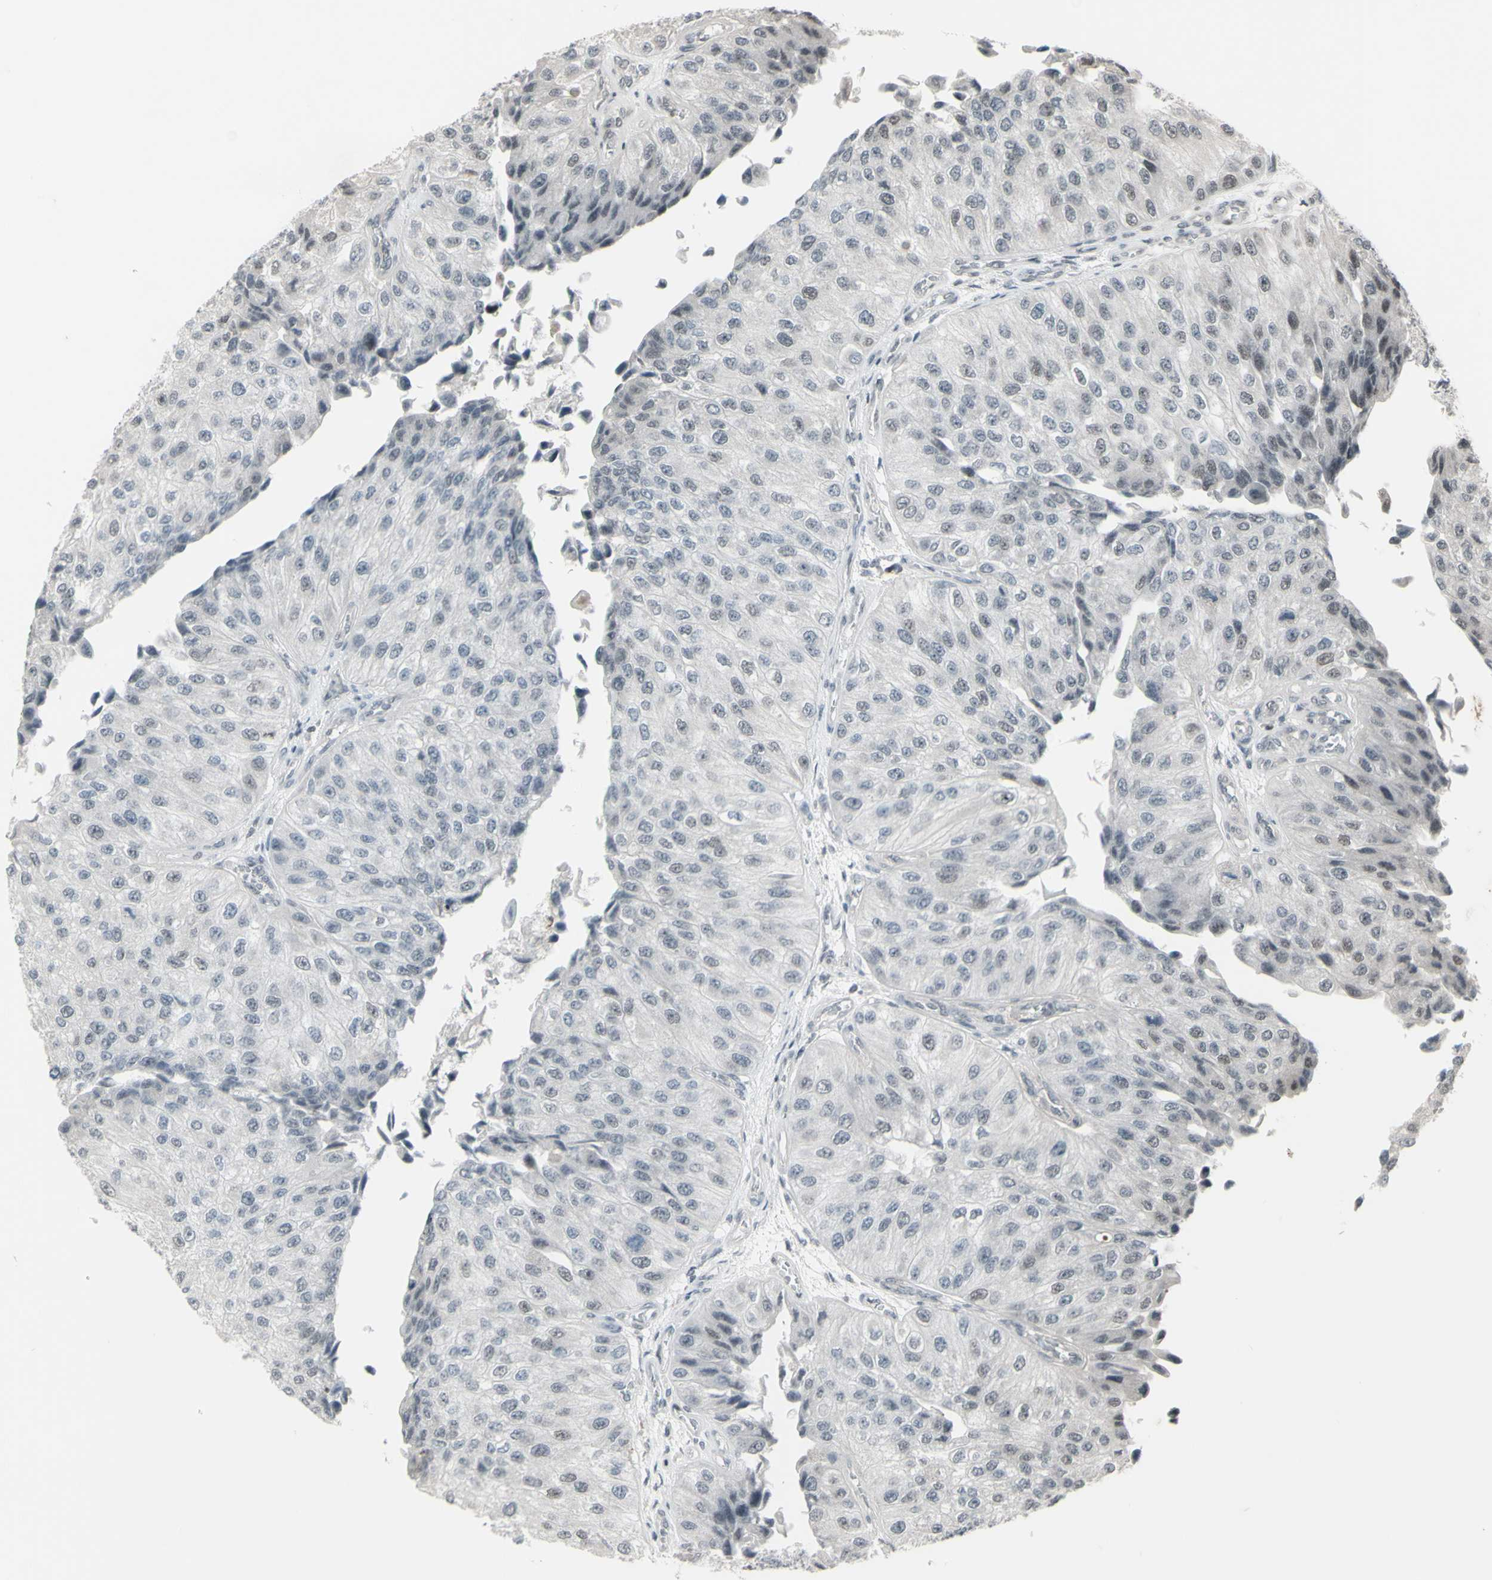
{"staining": {"intensity": "weak", "quantity": "<25%", "location": "nuclear"}, "tissue": "urothelial cancer", "cell_type": "Tumor cells", "image_type": "cancer", "snomed": [{"axis": "morphology", "description": "Urothelial carcinoma, High grade"}, {"axis": "topography", "description": "Kidney"}, {"axis": "topography", "description": "Urinary bladder"}], "caption": "Tumor cells show no significant protein positivity in urothelial carcinoma (high-grade). Brightfield microscopy of IHC stained with DAB (brown) and hematoxylin (blue), captured at high magnification.", "gene": "SUPT6H", "patient": {"sex": "male", "age": 77}}